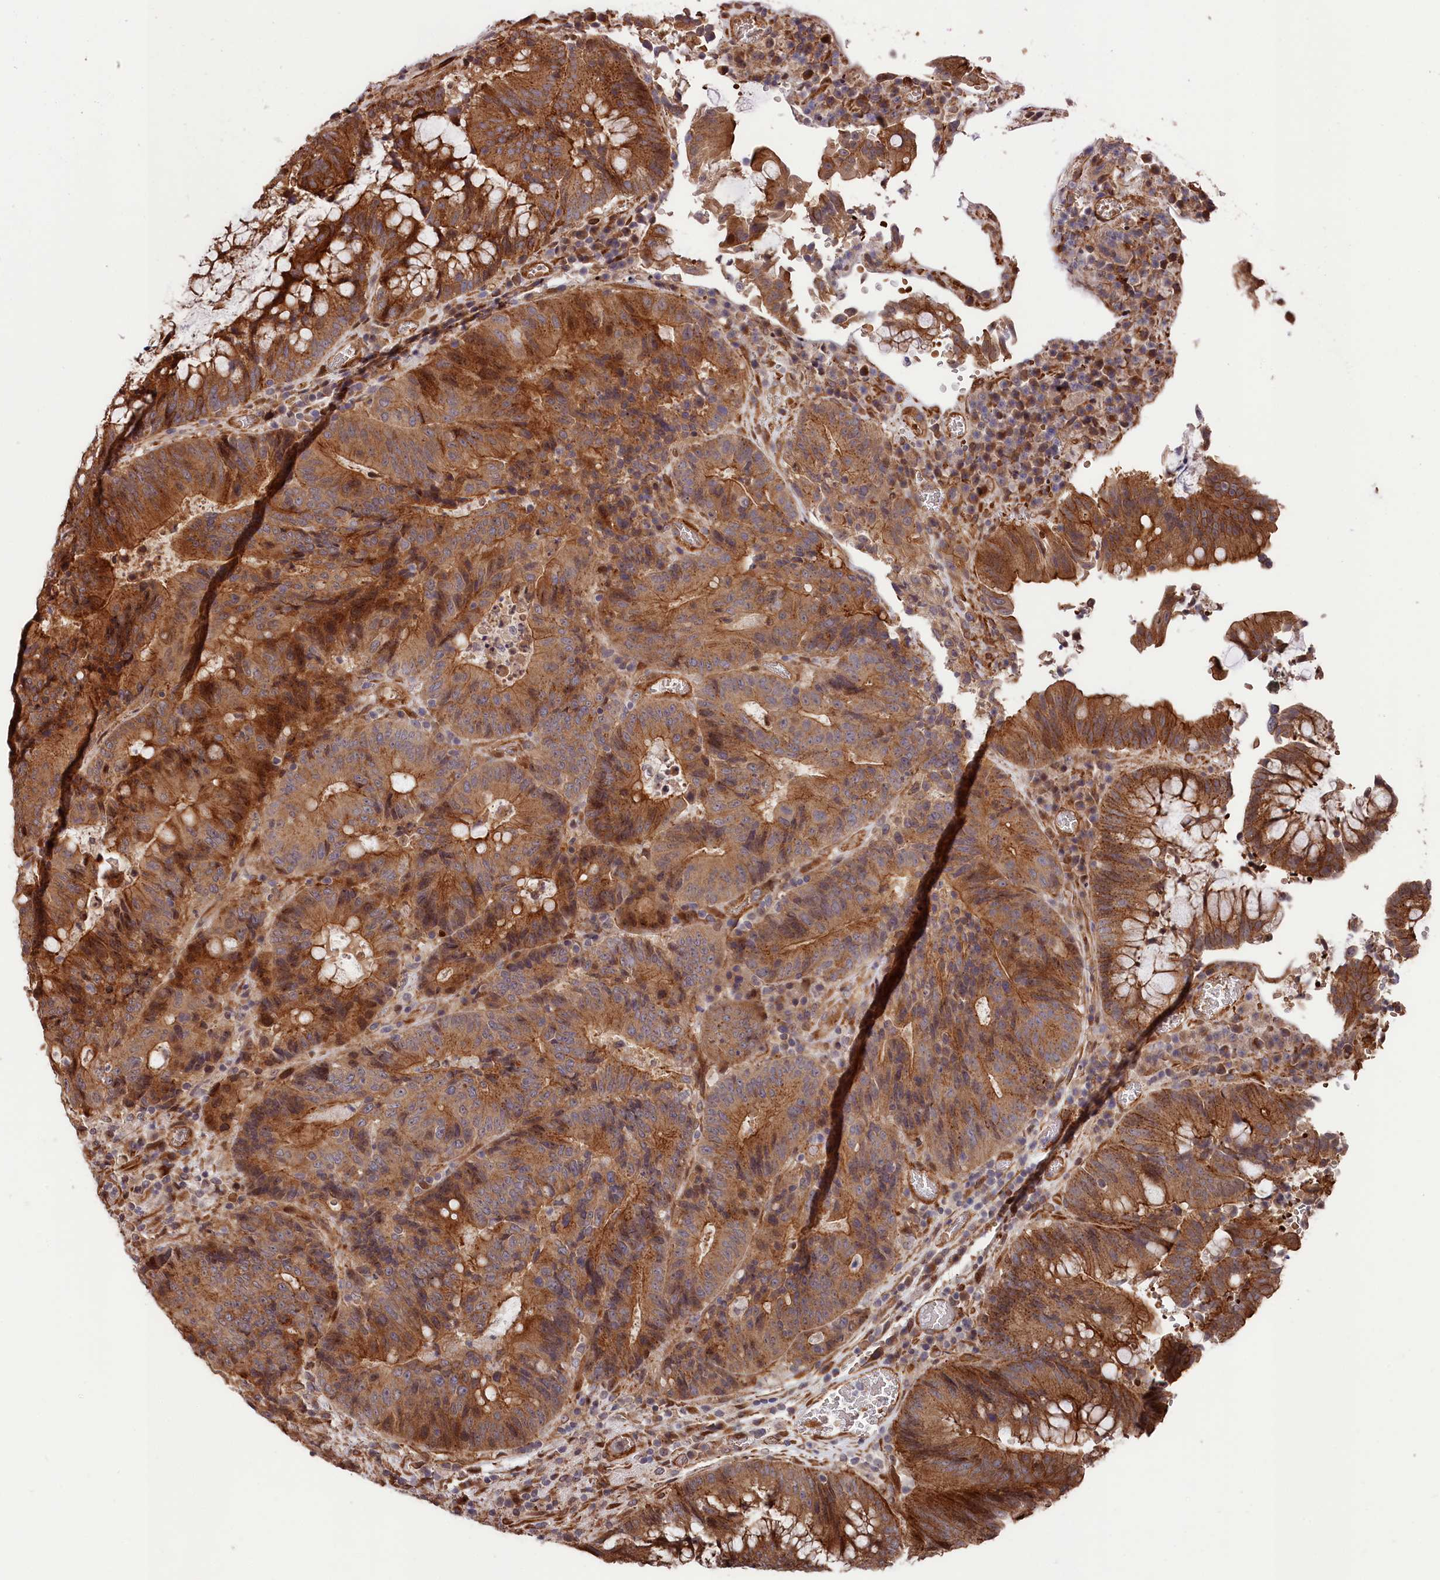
{"staining": {"intensity": "strong", "quantity": ">75%", "location": "cytoplasmic/membranous"}, "tissue": "colorectal cancer", "cell_type": "Tumor cells", "image_type": "cancer", "snomed": [{"axis": "morphology", "description": "Adenocarcinoma, NOS"}, {"axis": "topography", "description": "Rectum"}], "caption": "This is an image of immunohistochemistry (IHC) staining of colorectal cancer, which shows strong positivity in the cytoplasmic/membranous of tumor cells.", "gene": "TNKS1BP1", "patient": {"sex": "male", "age": 69}}